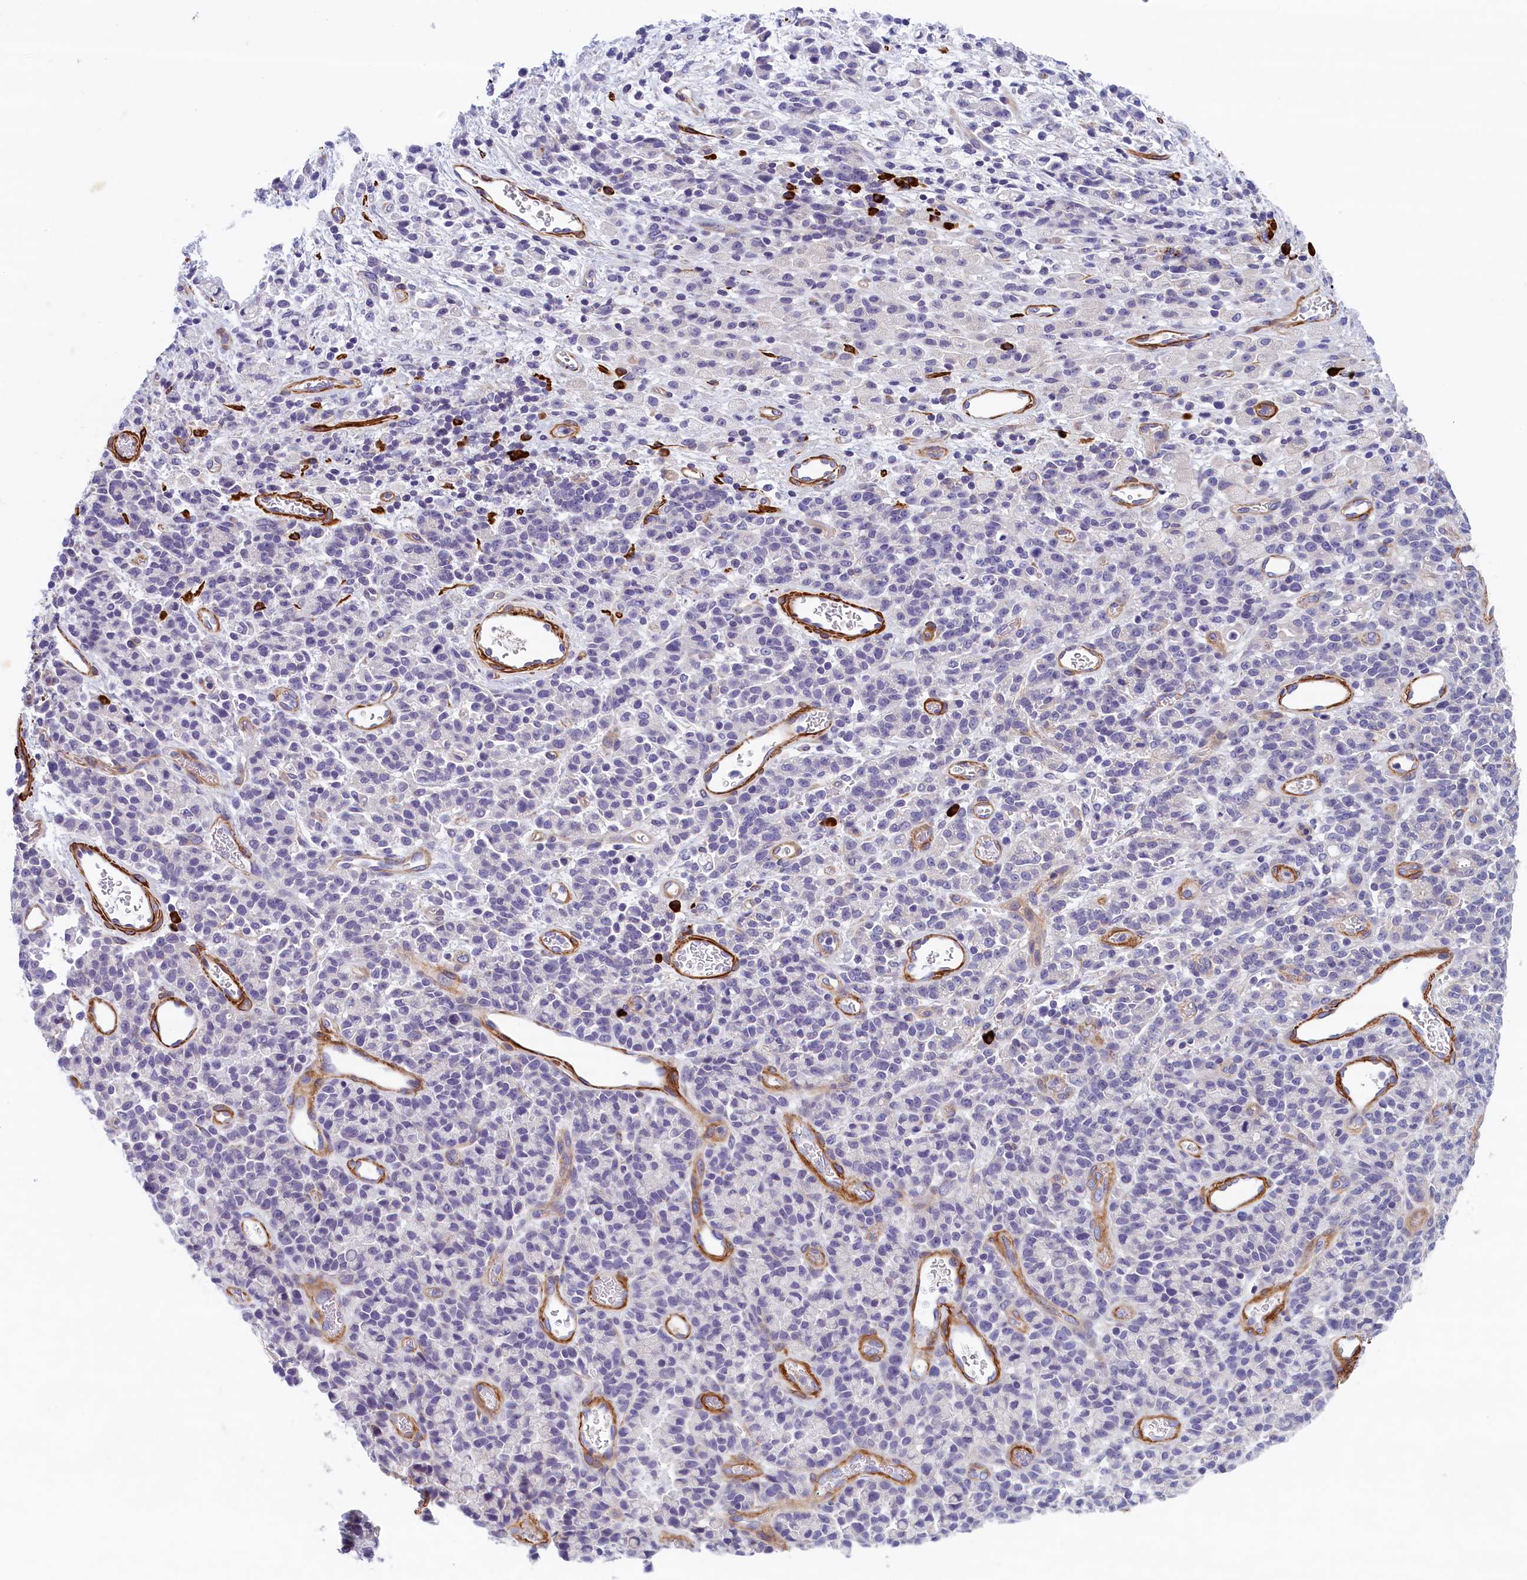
{"staining": {"intensity": "negative", "quantity": "none", "location": "none"}, "tissue": "stomach cancer", "cell_type": "Tumor cells", "image_type": "cancer", "snomed": [{"axis": "morphology", "description": "Adenocarcinoma, NOS"}, {"axis": "topography", "description": "Stomach"}], "caption": "Tumor cells are negative for protein expression in human stomach cancer.", "gene": "BCL2L13", "patient": {"sex": "female", "age": 60}}